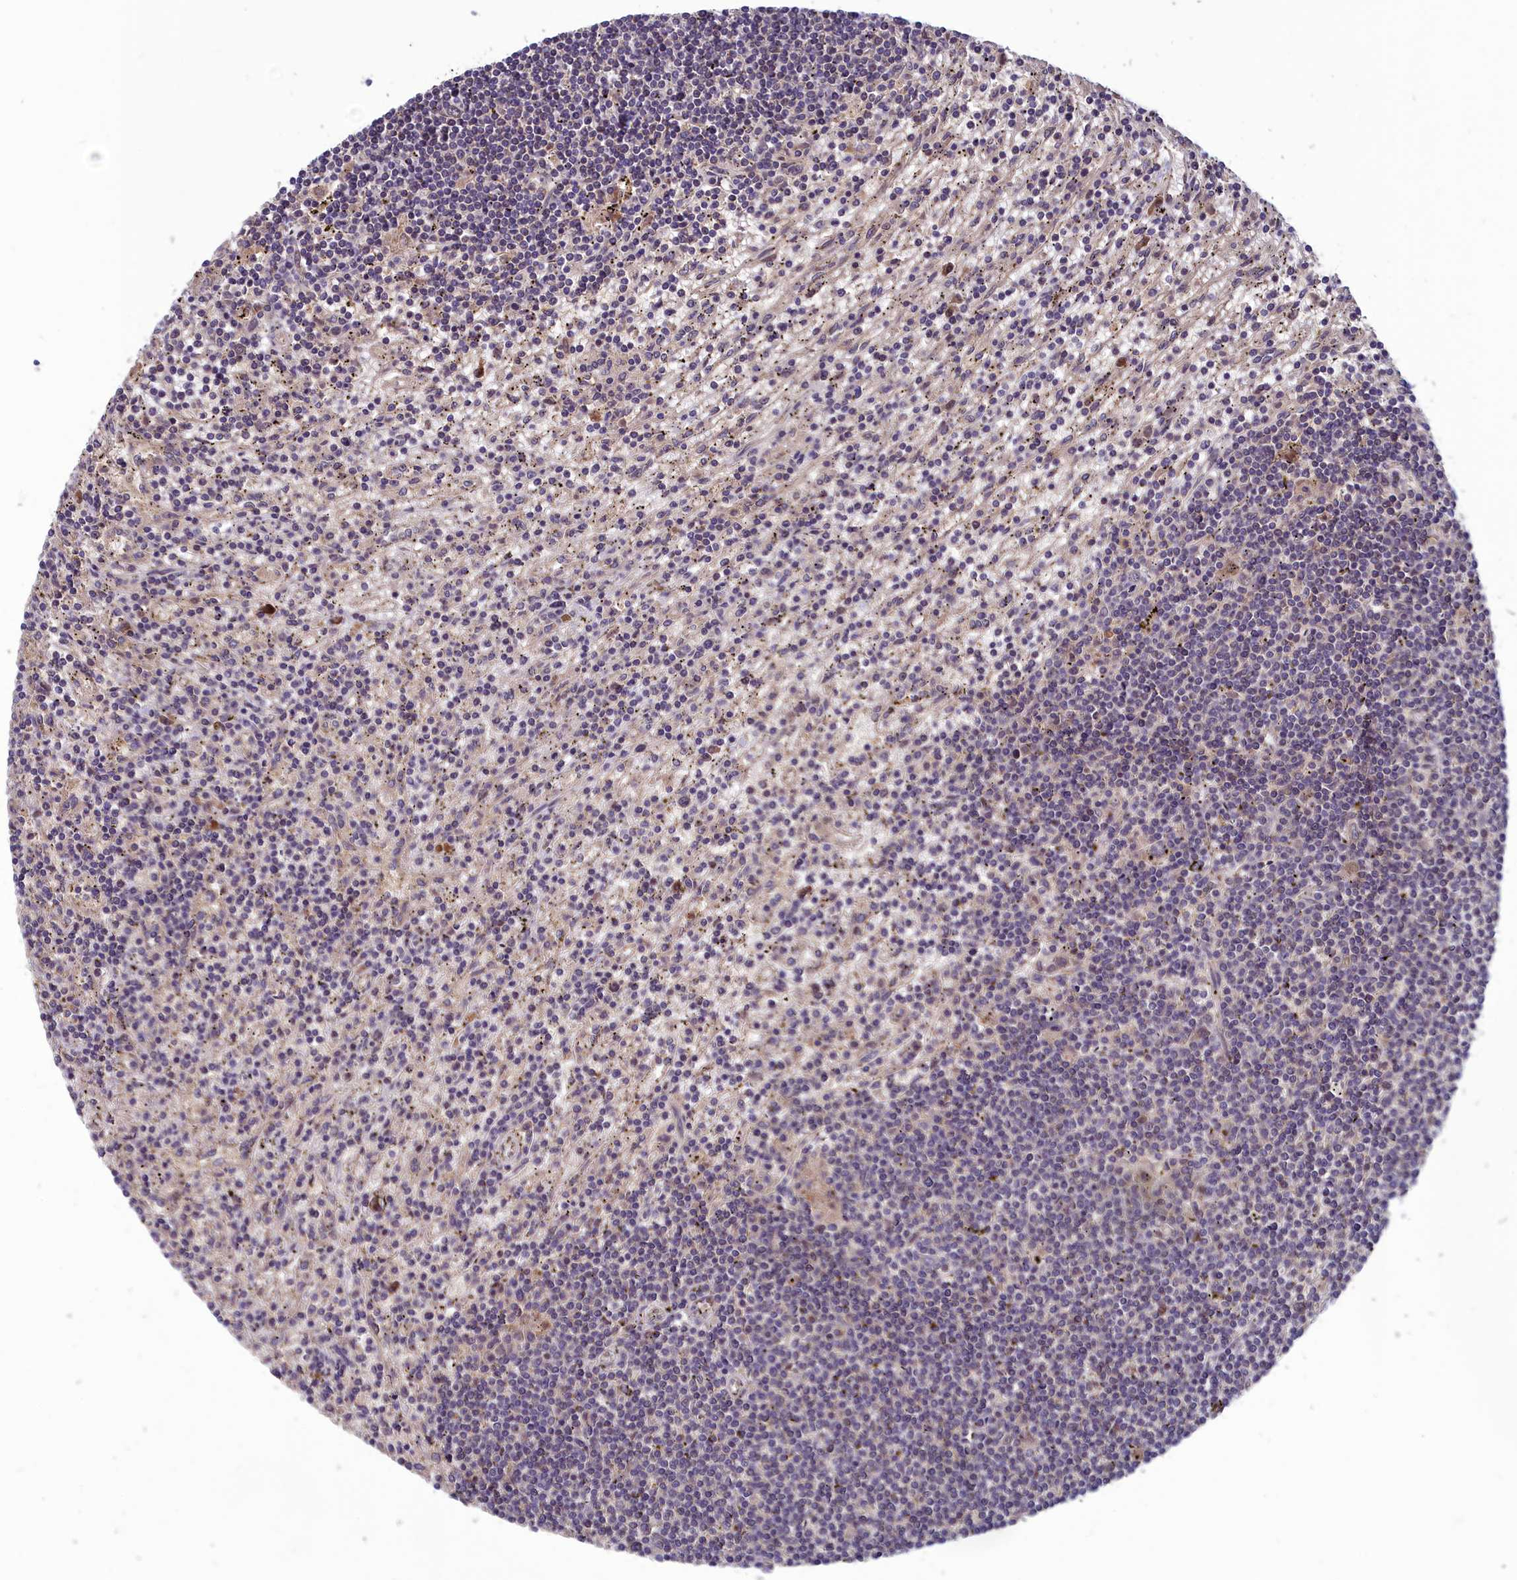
{"staining": {"intensity": "negative", "quantity": "none", "location": "none"}, "tissue": "lymphoma", "cell_type": "Tumor cells", "image_type": "cancer", "snomed": [{"axis": "morphology", "description": "Malignant lymphoma, non-Hodgkin's type, Low grade"}, {"axis": "topography", "description": "Spleen"}], "caption": "Micrograph shows no protein positivity in tumor cells of low-grade malignant lymphoma, non-Hodgkin's type tissue.", "gene": "CCDC15", "patient": {"sex": "male", "age": 76}}